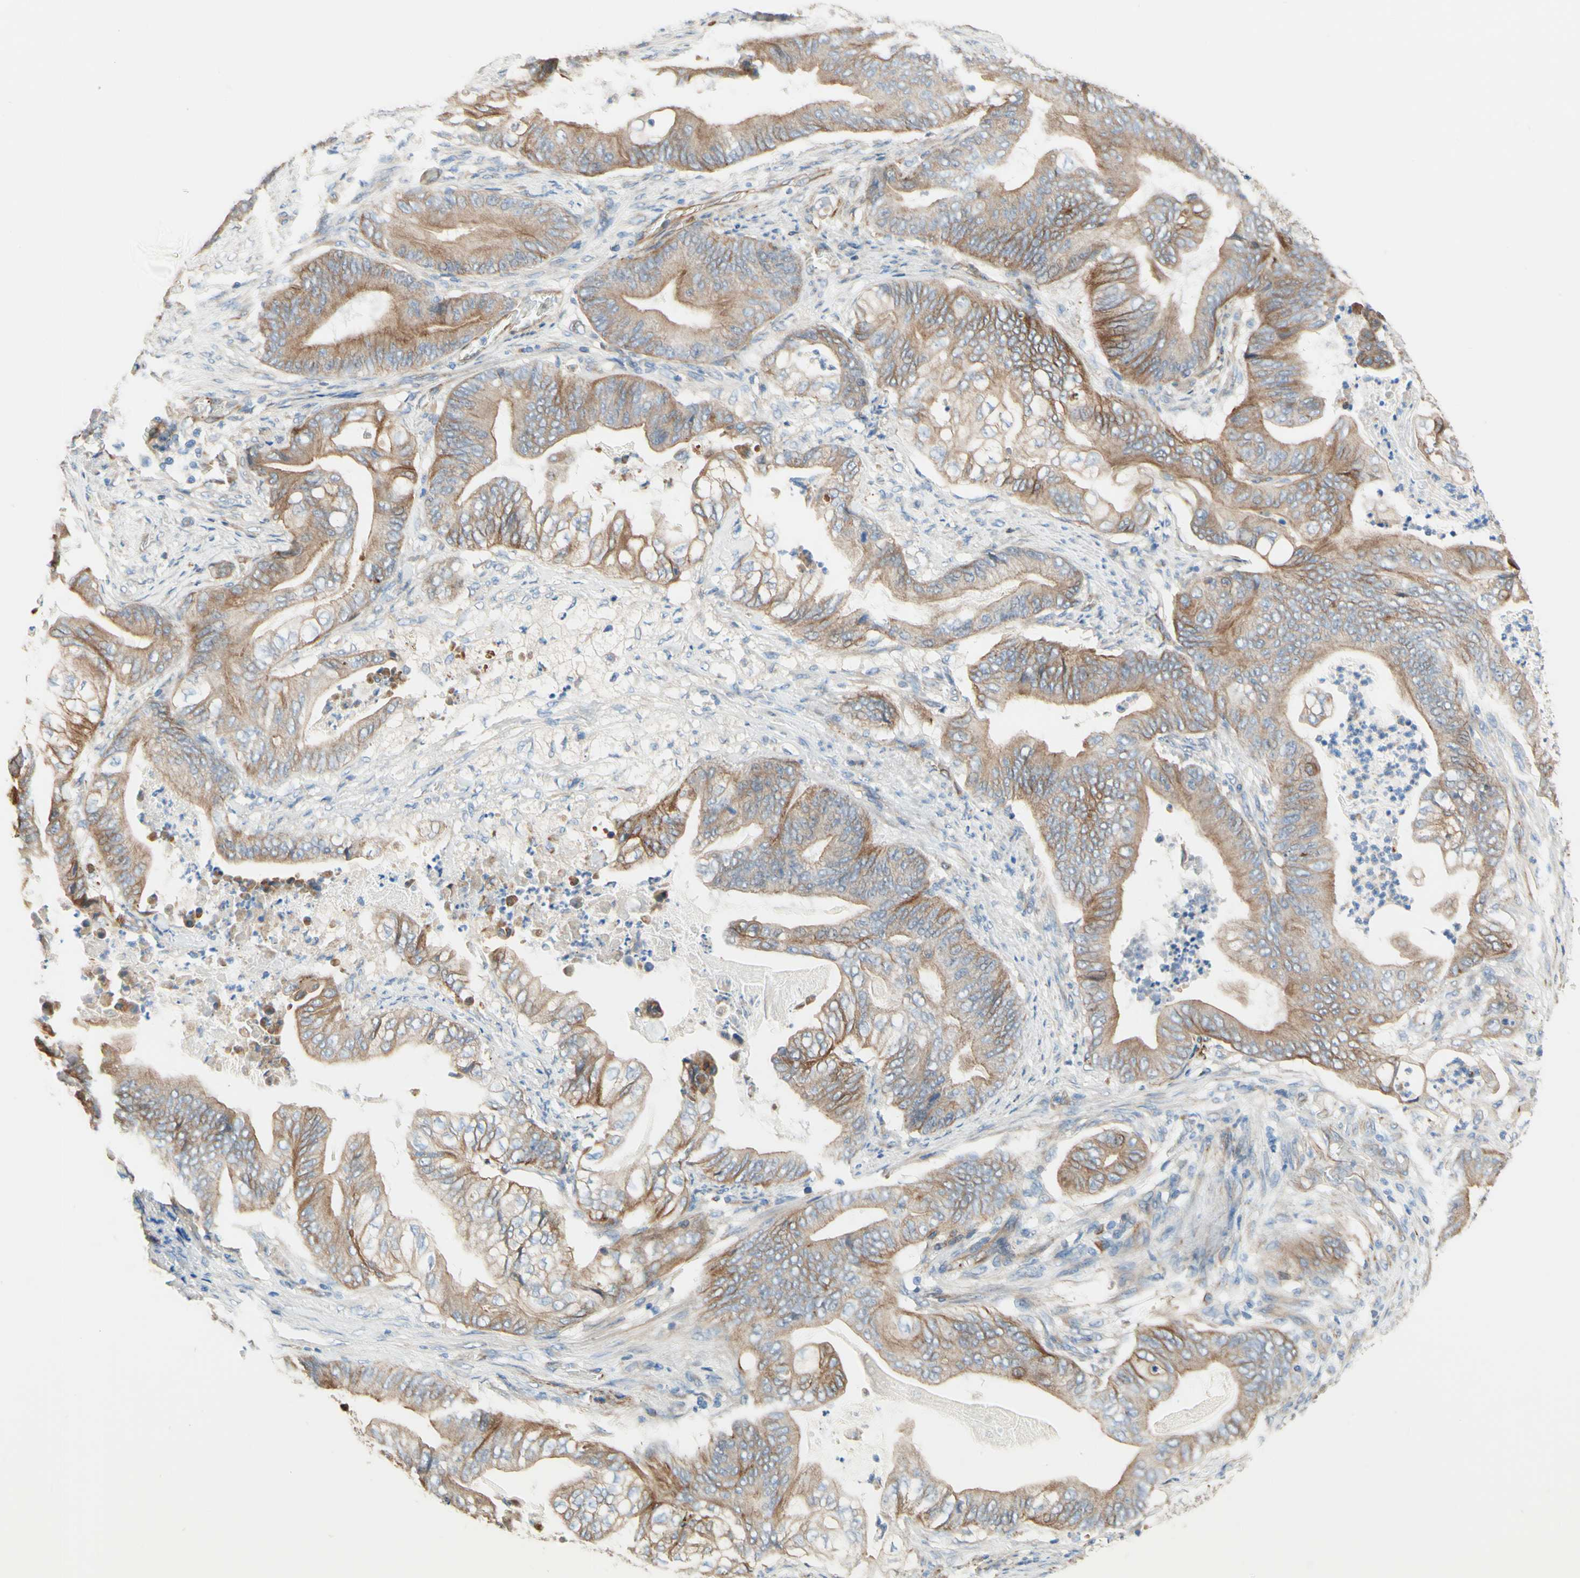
{"staining": {"intensity": "weak", "quantity": ">75%", "location": "cytoplasmic/membranous"}, "tissue": "stomach cancer", "cell_type": "Tumor cells", "image_type": "cancer", "snomed": [{"axis": "morphology", "description": "Adenocarcinoma, NOS"}, {"axis": "topography", "description": "Stomach"}], "caption": "Stomach cancer (adenocarcinoma) stained for a protein (brown) displays weak cytoplasmic/membranous positive expression in approximately >75% of tumor cells.", "gene": "ENDOD1", "patient": {"sex": "female", "age": 73}}